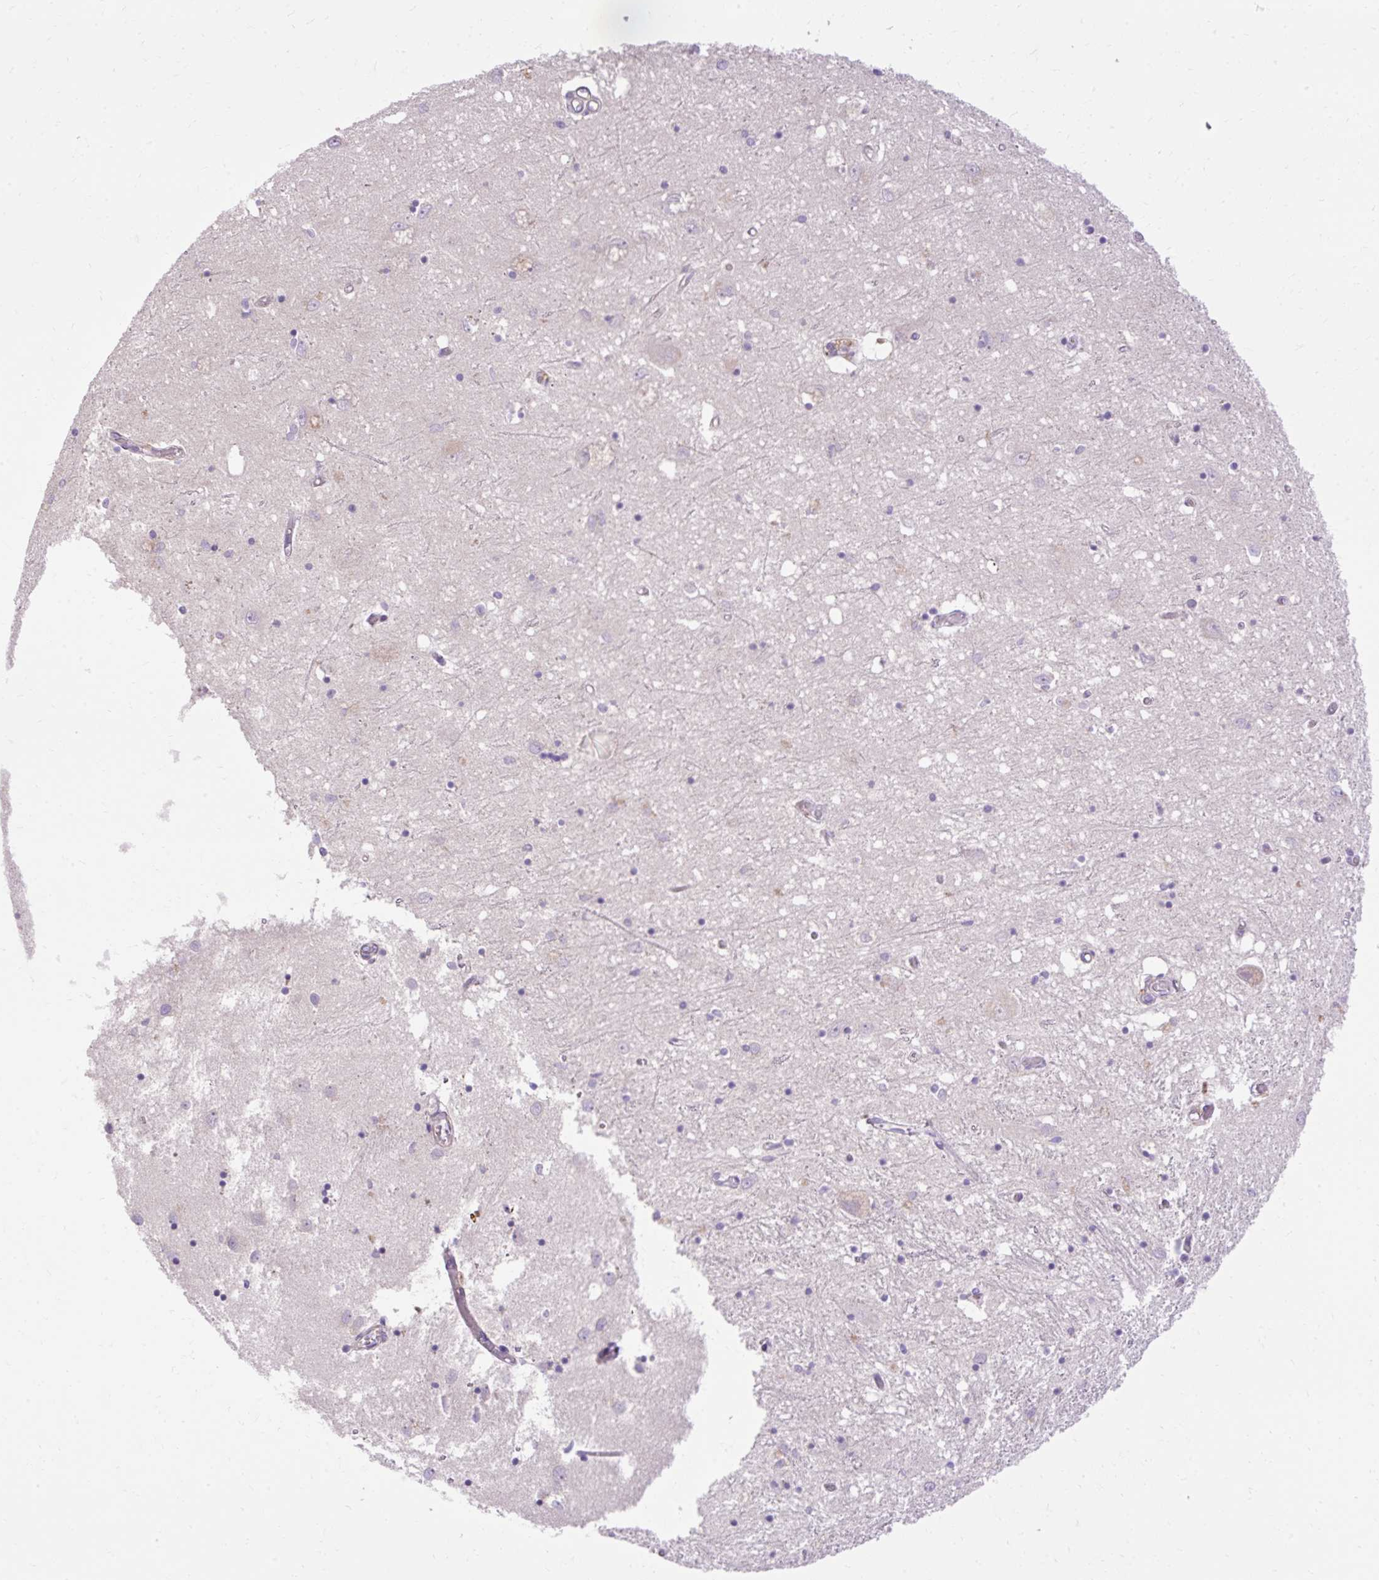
{"staining": {"intensity": "negative", "quantity": "none", "location": "none"}, "tissue": "caudate", "cell_type": "Glial cells", "image_type": "normal", "snomed": [{"axis": "morphology", "description": "Normal tissue, NOS"}, {"axis": "topography", "description": "Lateral ventricle wall"}], "caption": "High magnification brightfield microscopy of normal caudate stained with DAB (brown) and counterstained with hematoxylin (blue): glial cells show no significant positivity. (Stains: DAB (3,3'-diaminobenzidine) immunohistochemistry with hematoxylin counter stain, Microscopy: brightfield microscopy at high magnification).", "gene": "HEXB", "patient": {"sex": "male", "age": 70}}